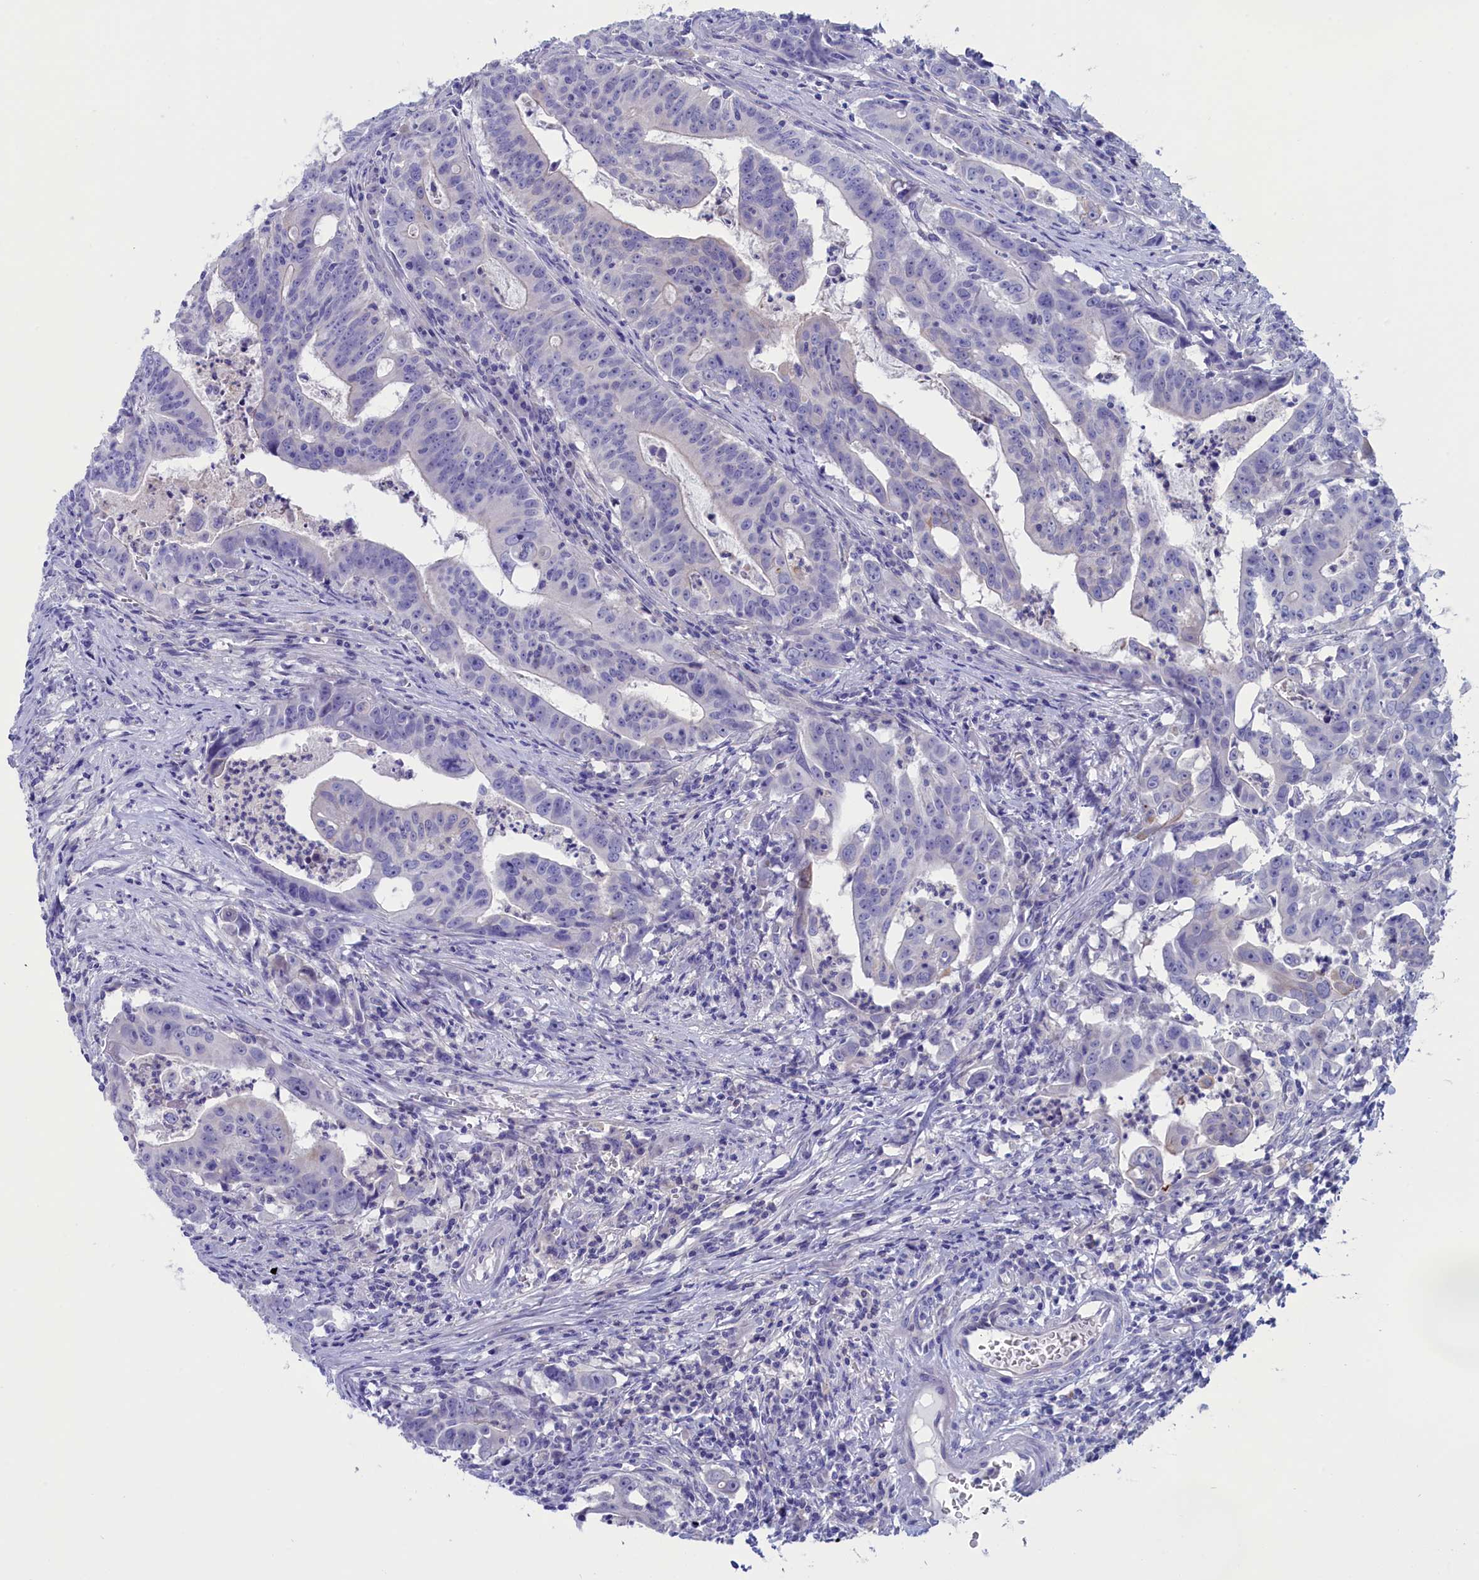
{"staining": {"intensity": "negative", "quantity": "none", "location": "none"}, "tissue": "colorectal cancer", "cell_type": "Tumor cells", "image_type": "cancer", "snomed": [{"axis": "morphology", "description": "Adenocarcinoma, NOS"}, {"axis": "topography", "description": "Rectum"}], "caption": "Immunohistochemical staining of colorectal cancer shows no significant expression in tumor cells.", "gene": "VPS35L", "patient": {"sex": "male", "age": 69}}